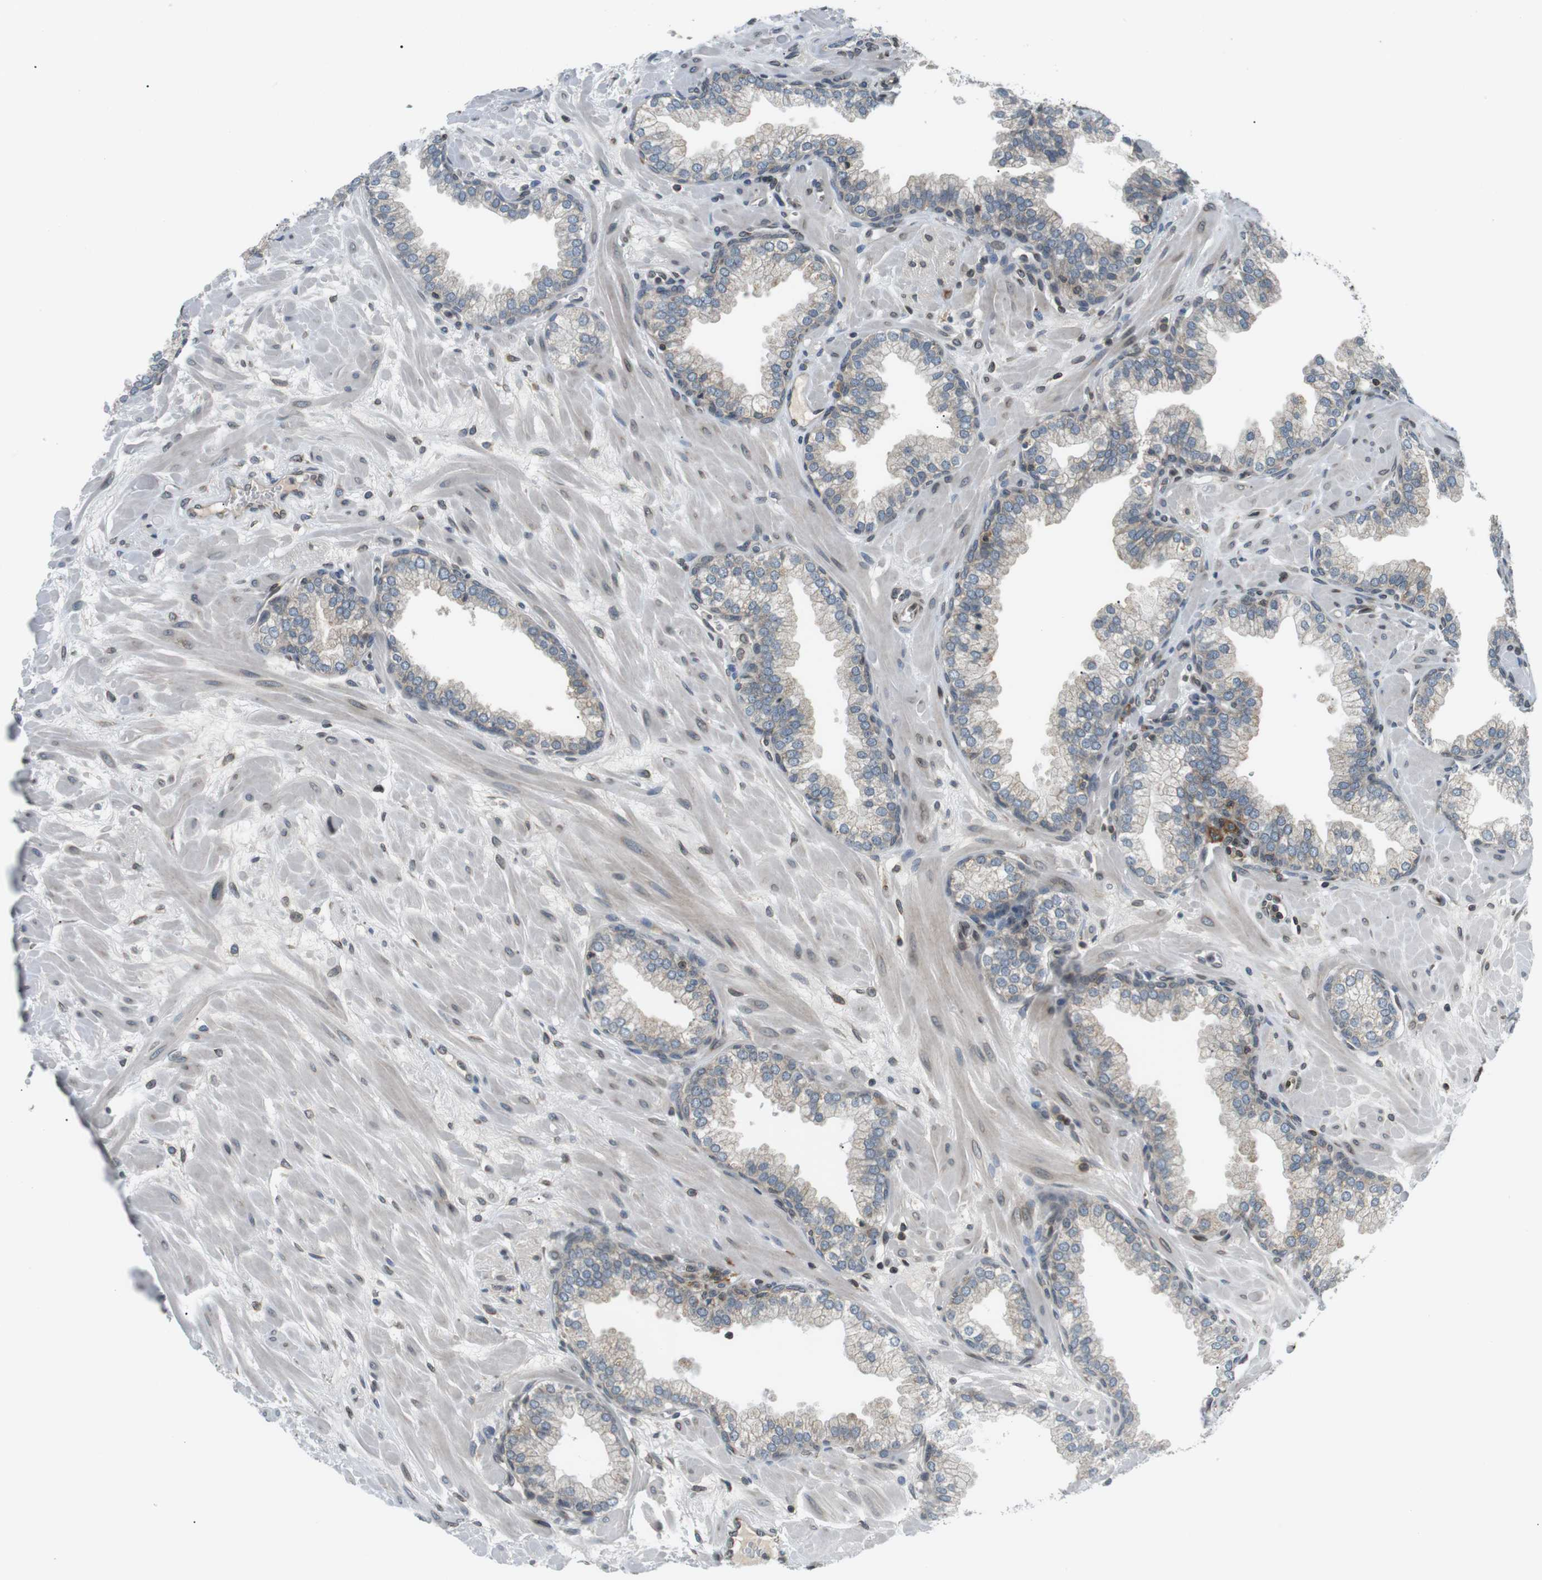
{"staining": {"intensity": "weak", "quantity": "25%-75%", "location": "cytoplasmic/membranous"}, "tissue": "prostate", "cell_type": "Glandular cells", "image_type": "normal", "snomed": [{"axis": "morphology", "description": "Normal tissue, NOS"}, {"axis": "morphology", "description": "Urothelial carcinoma, Low grade"}, {"axis": "topography", "description": "Urinary bladder"}, {"axis": "topography", "description": "Prostate"}], "caption": "The micrograph reveals staining of benign prostate, revealing weak cytoplasmic/membranous protein staining (brown color) within glandular cells. (DAB IHC with brightfield microscopy, high magnification).", "gene": "TMX4", "patient": {"sex": "male", "age": 60}}